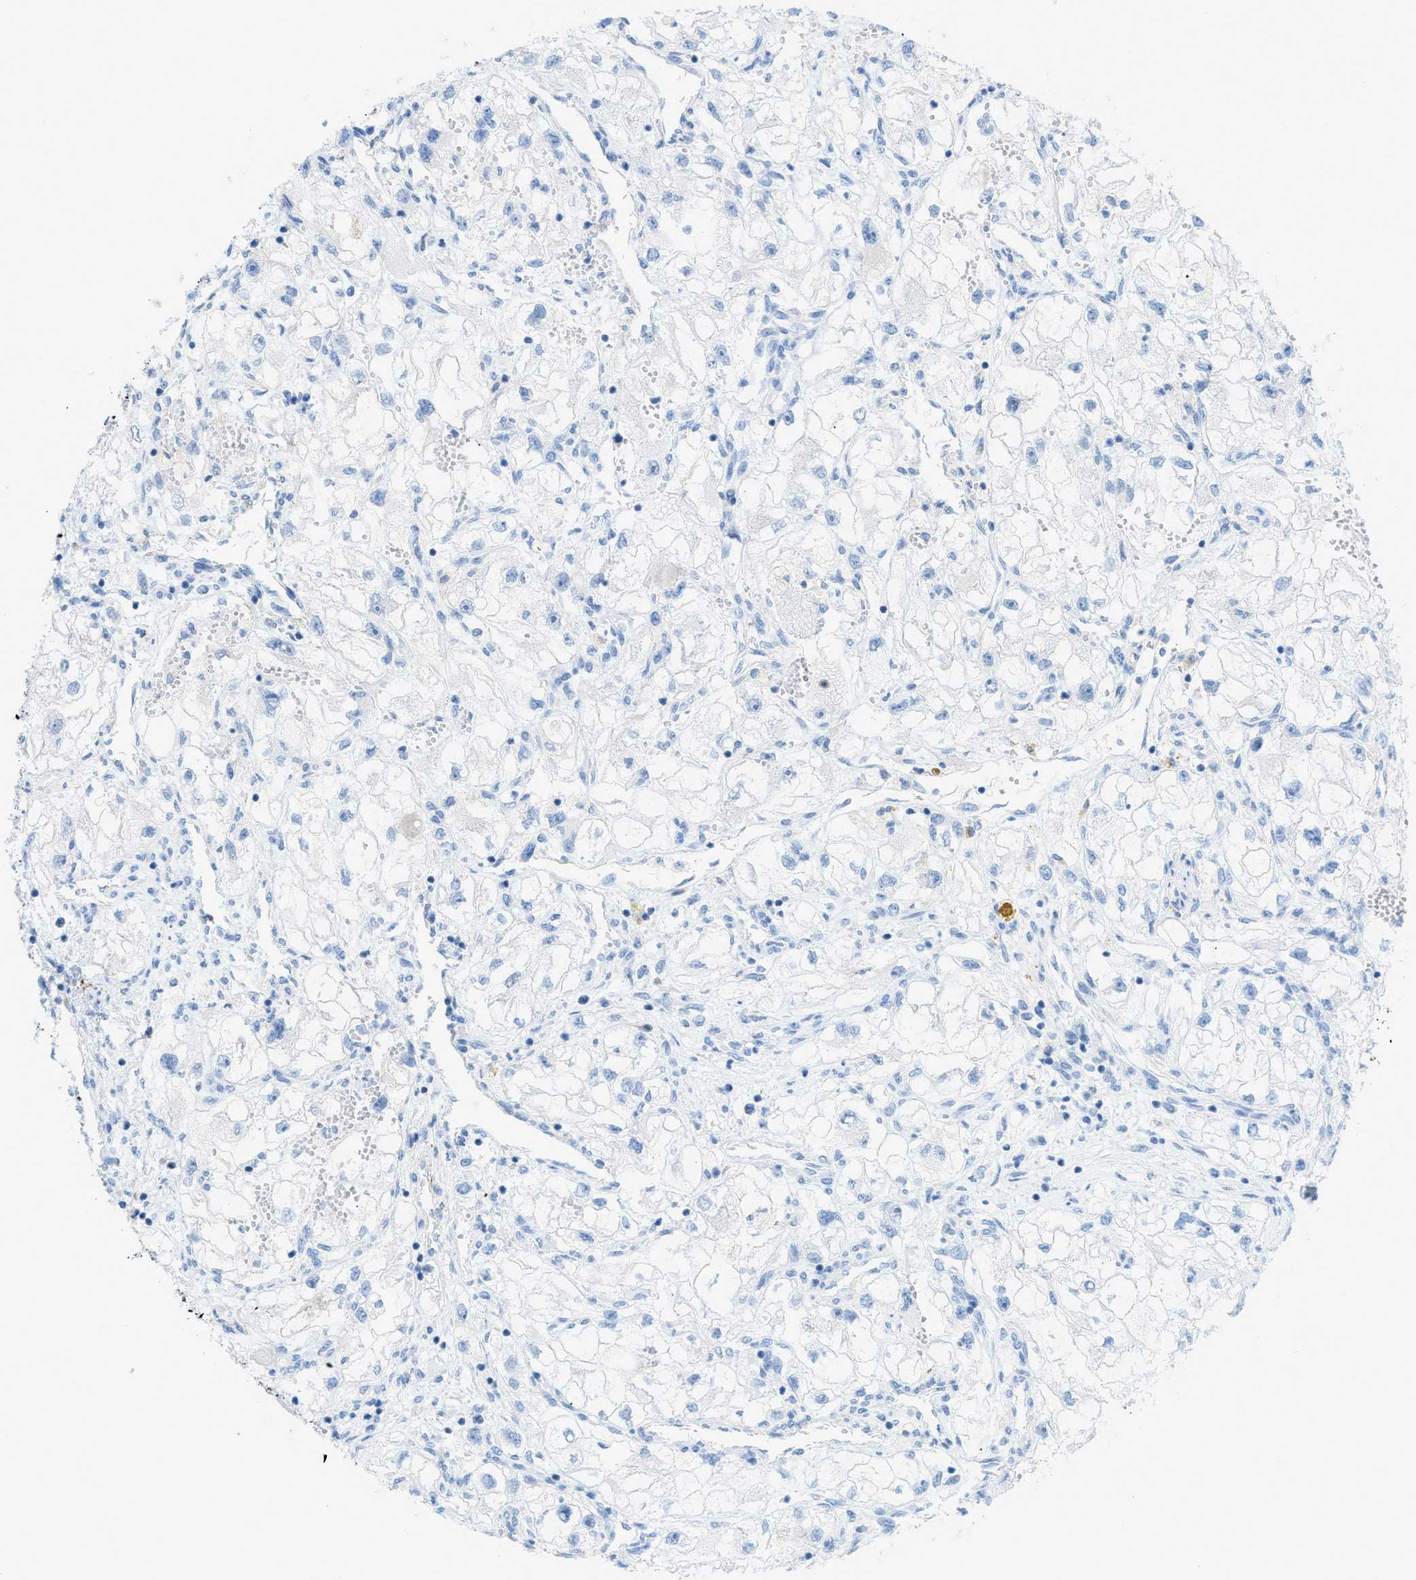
{"staining": {"intensity": "negative", "quantity": "none", "location": "none"}, "tissue": "renal cancer", "cell_type": "Tumor cells", "image_type": "cancer", "snomed": [{"axis": "morphology", "description": "Adenocarcinoma, NOS"}, {"axis": "topography", "description": "Kidney"}], "caption": "There is no significant staining in tumor cells of adenocarcinoma (renal).", "gene": "MYH11", "patient": {"sex": "female", "age": 70}}